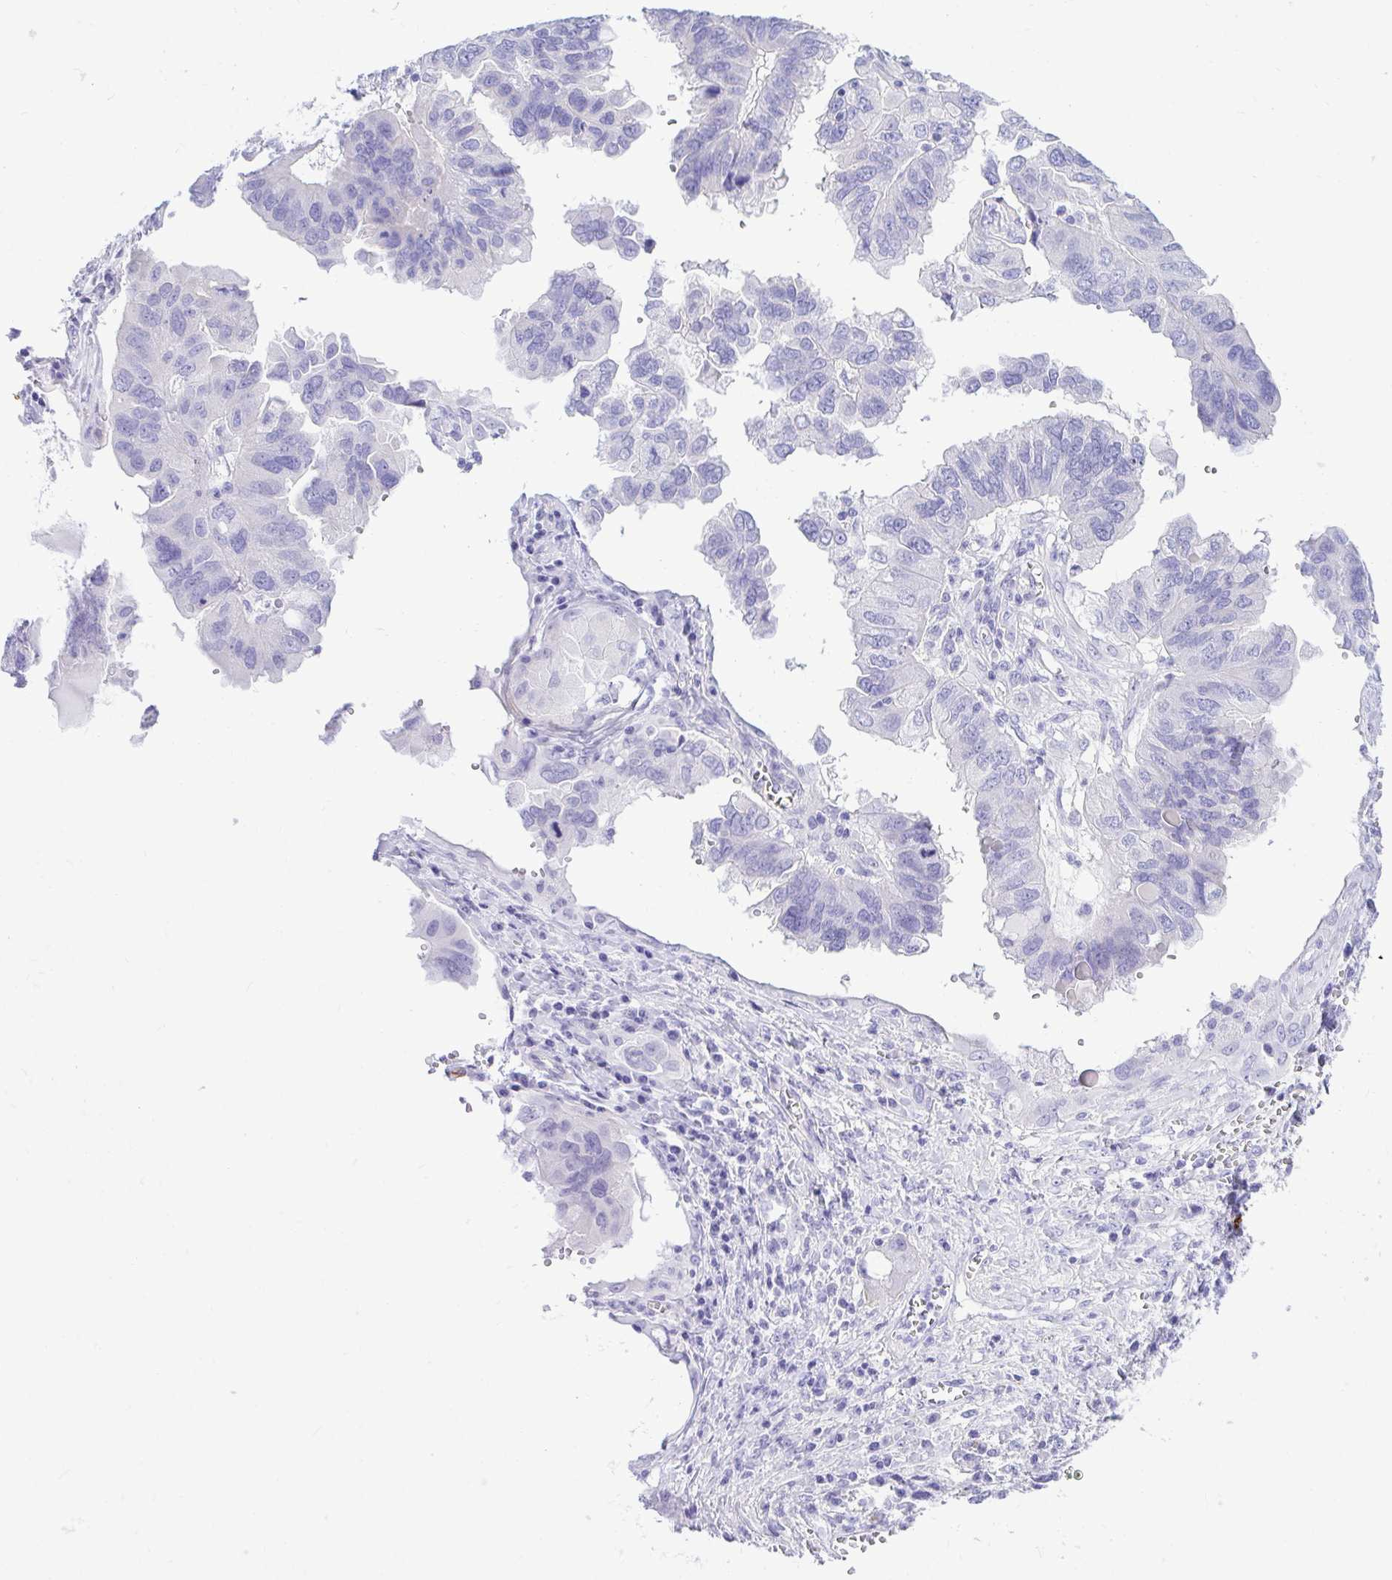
{"staining": {"intensity": "negative", "quantity": "none", "location": "none"}, "tissue": "ovarian cancer", "cell_type": "Tumor cells", "image_type": "cancer", "snomed": [{"axis": "morphology", "description": "Cystadenocarcinoma, serous, NOS"}, {"axis": "topography", "description": "Ovary"}], "caption": "Tumor cells show no significant expression in ovarian cancer (serous cystadenocarcinoma).", "gene": "ABCG2", "patient": {"sex": "female", "age": 79}}